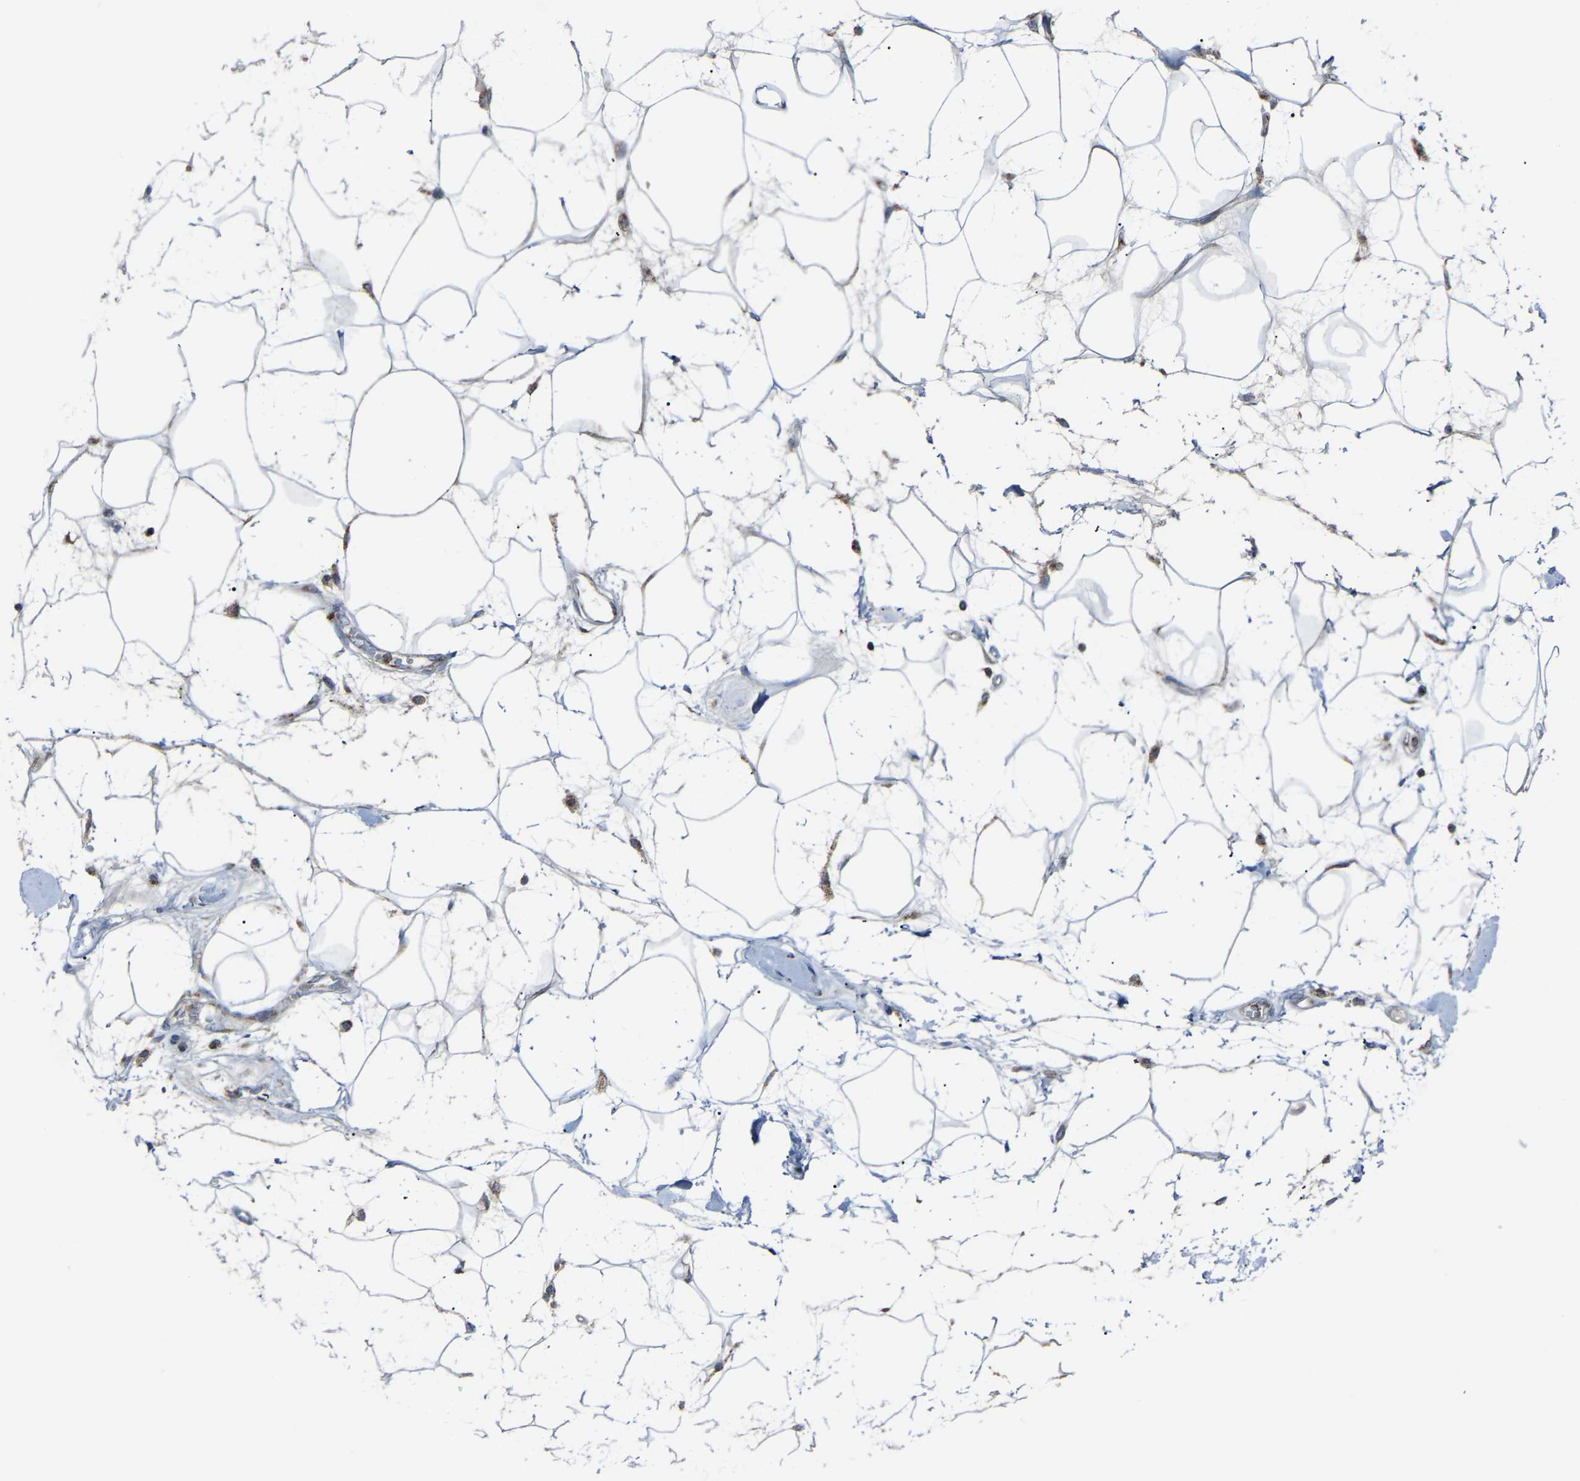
{"staining": {"intensity": "weak", "quantity": "25%-75%", "location": "cytoplasmic/membranous"}, "tissue": "adipose tissue", "cell_type": "Adipocytes", "image_type": "normal", "snomed": [{"axis": "morphology", "description": "Normal tissue, NOS"}, {"axis": "morphology", "description": "Adenocarcinoma, NOS"}, {"axis": "topography", "description": "Duodenum"}, {"axis": "topography", "description": "Peripheral nerve tissue"}], "caption": "Weak cytoplasmic/membranous protein expression is present in about 25%-75% of adipocytes in adipose tissue.", "gene": "CANT1", "patient": {"sex": "female", "age": 60}}